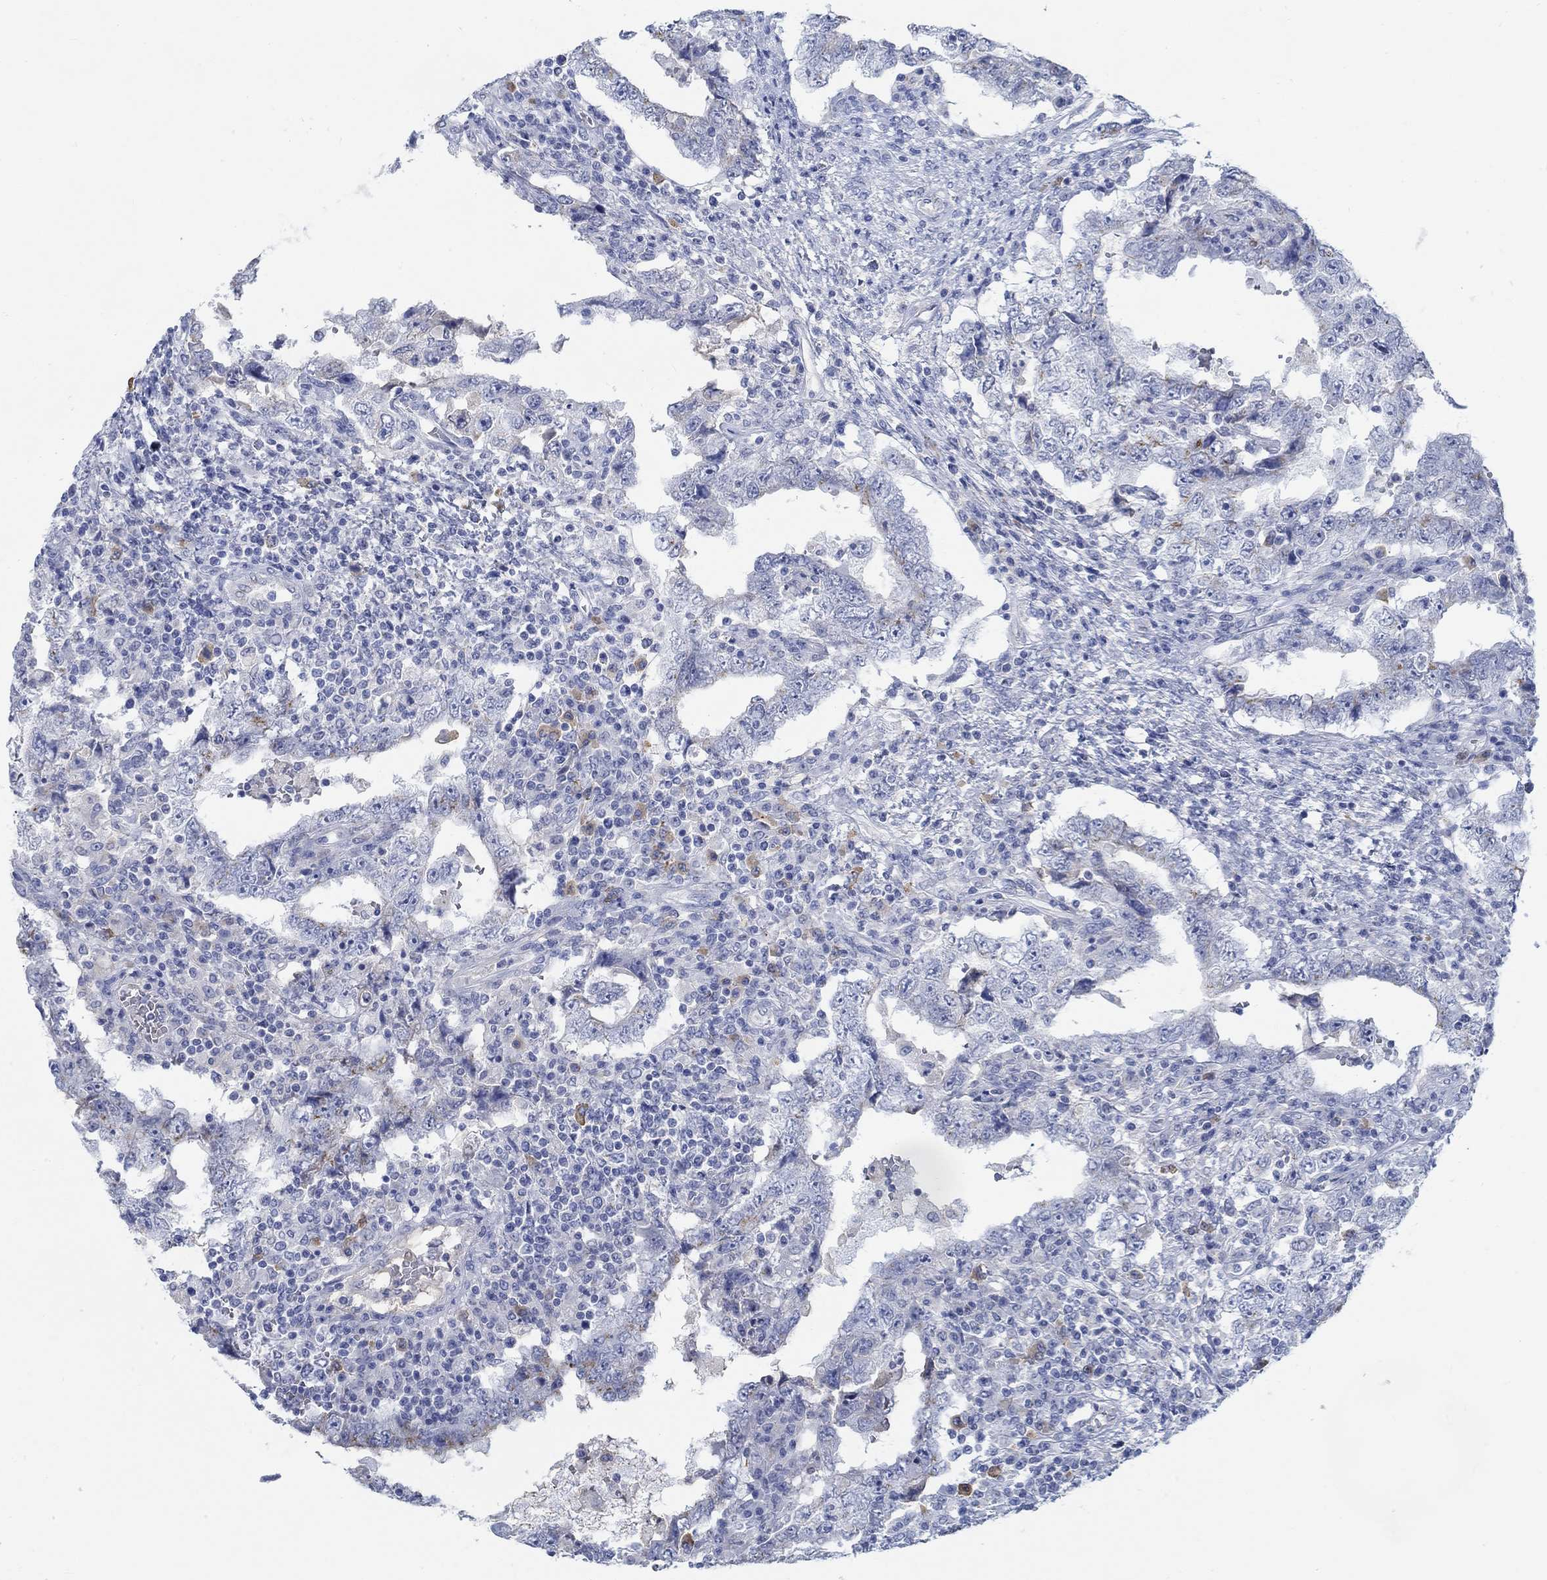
{"staining": {"intensity": "weak", "quantity": "<25%", "location": "cytoplasmic/membranous"}, "tissue": "testis cancer", "cell_type": "Tumor cells", "image_type": "cancer", "snomed": [{"axis": "morphology", "description": "Carcinoma, Embryonal, NOS"}, {"axis": "topography", "description": "Testis"}], "caption": "This is an immunohistochemistry photomicrograph of testis cancer (embryonal carcinoma). There is no staining in tumor cells.", "gene": "TEKT4", "patient": {"sex": "male", "age": 26}}